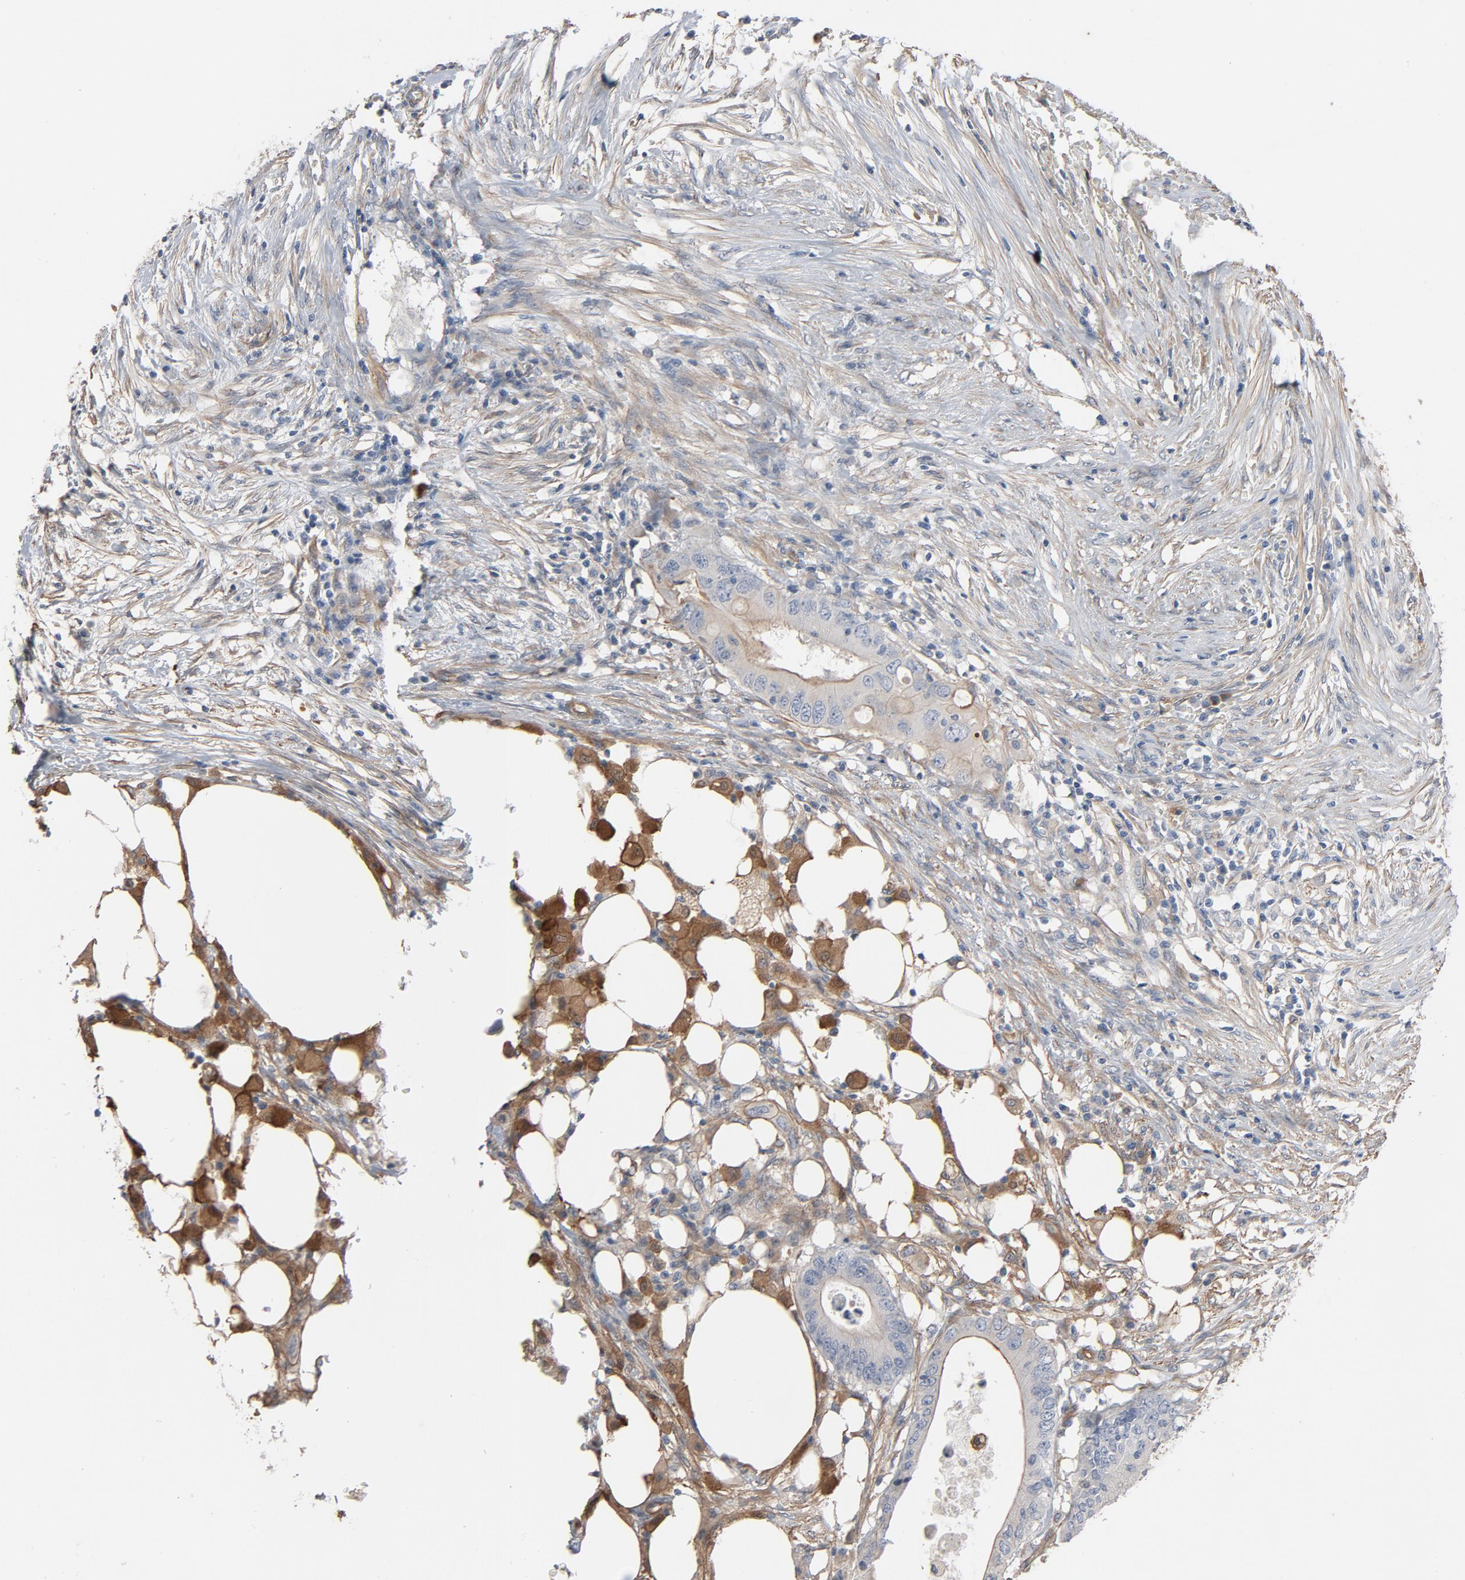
{"staining": {"intensity": "negative", "quantity": "none", "location": "none"}, "tissue": "colorectal cancer", "cell_type": "Tumor cells", "image_type": "cancer", "snomed": [{"axis": "morphology", "description": "Adenocarcinoma, NOS"}, {"axis": "topography", "description": "Colon"}], "caption": "Image shows no significant protein positivity in tumor cells of colorectal adenocarcinoma.", "gene": "KDR", "patient": {"sex": "male", "age": 71}}